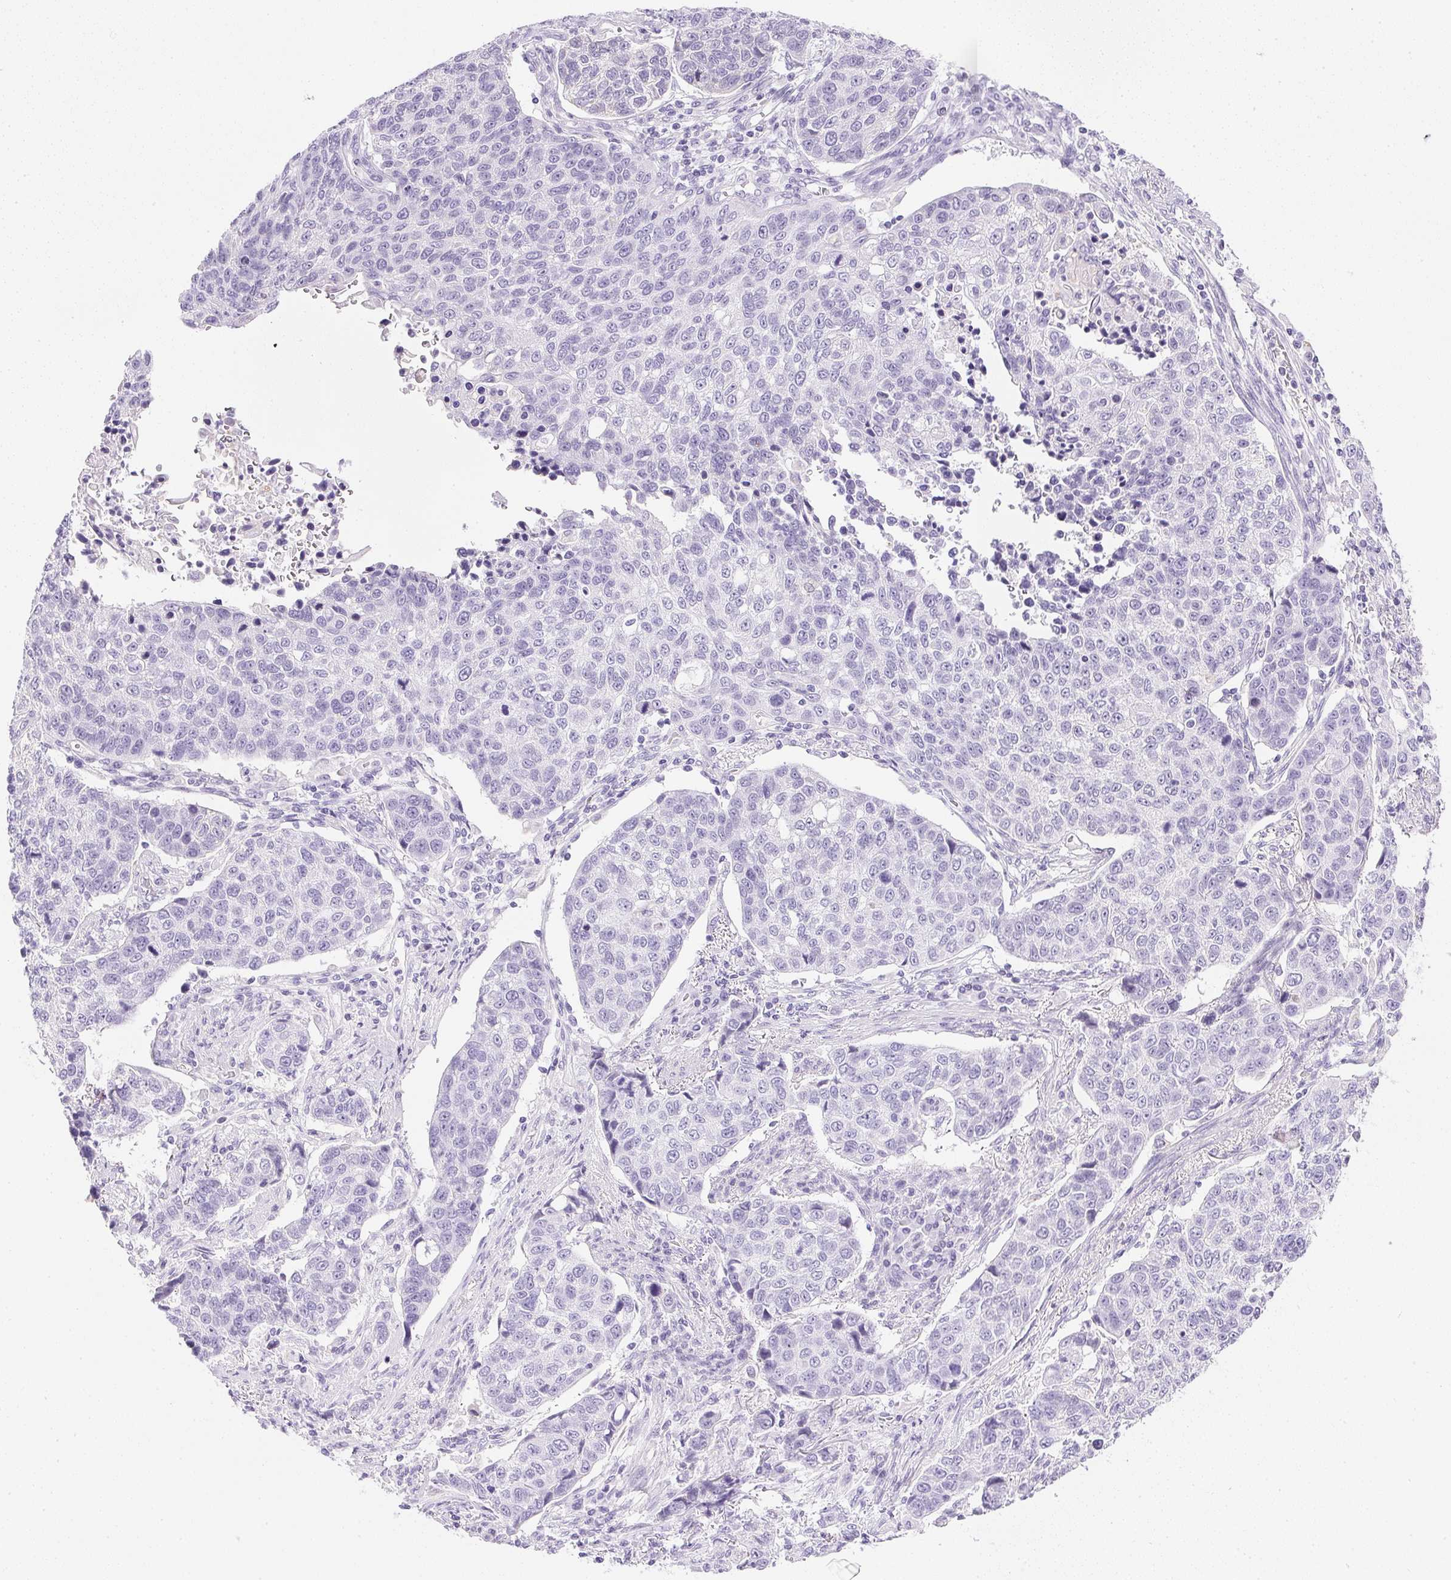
{"staining": {"intensity": "negative", "quantity": "none", "location": "none"}, "tissue": "lung cancer", "cell_type": "Tumor cells", "image_type": "cancer", "snomed": [{"axis": "morphology", "description": "Squamous cell carcinoma, NOS"}, {"axis": "topography", "description": "Lymph node"}, {"axis": "topography", "description": "Lung"}], "caption": "A high-resolution image shows immunohistochemistry staining of lung squamous cell carcinoma, which demonstrates no significant positivity in tumor cells. (DAB immunohistochemistry (IHC), high magnification).", "gene": "CPB1", "patient": {"sex": "male", "age": 61}}